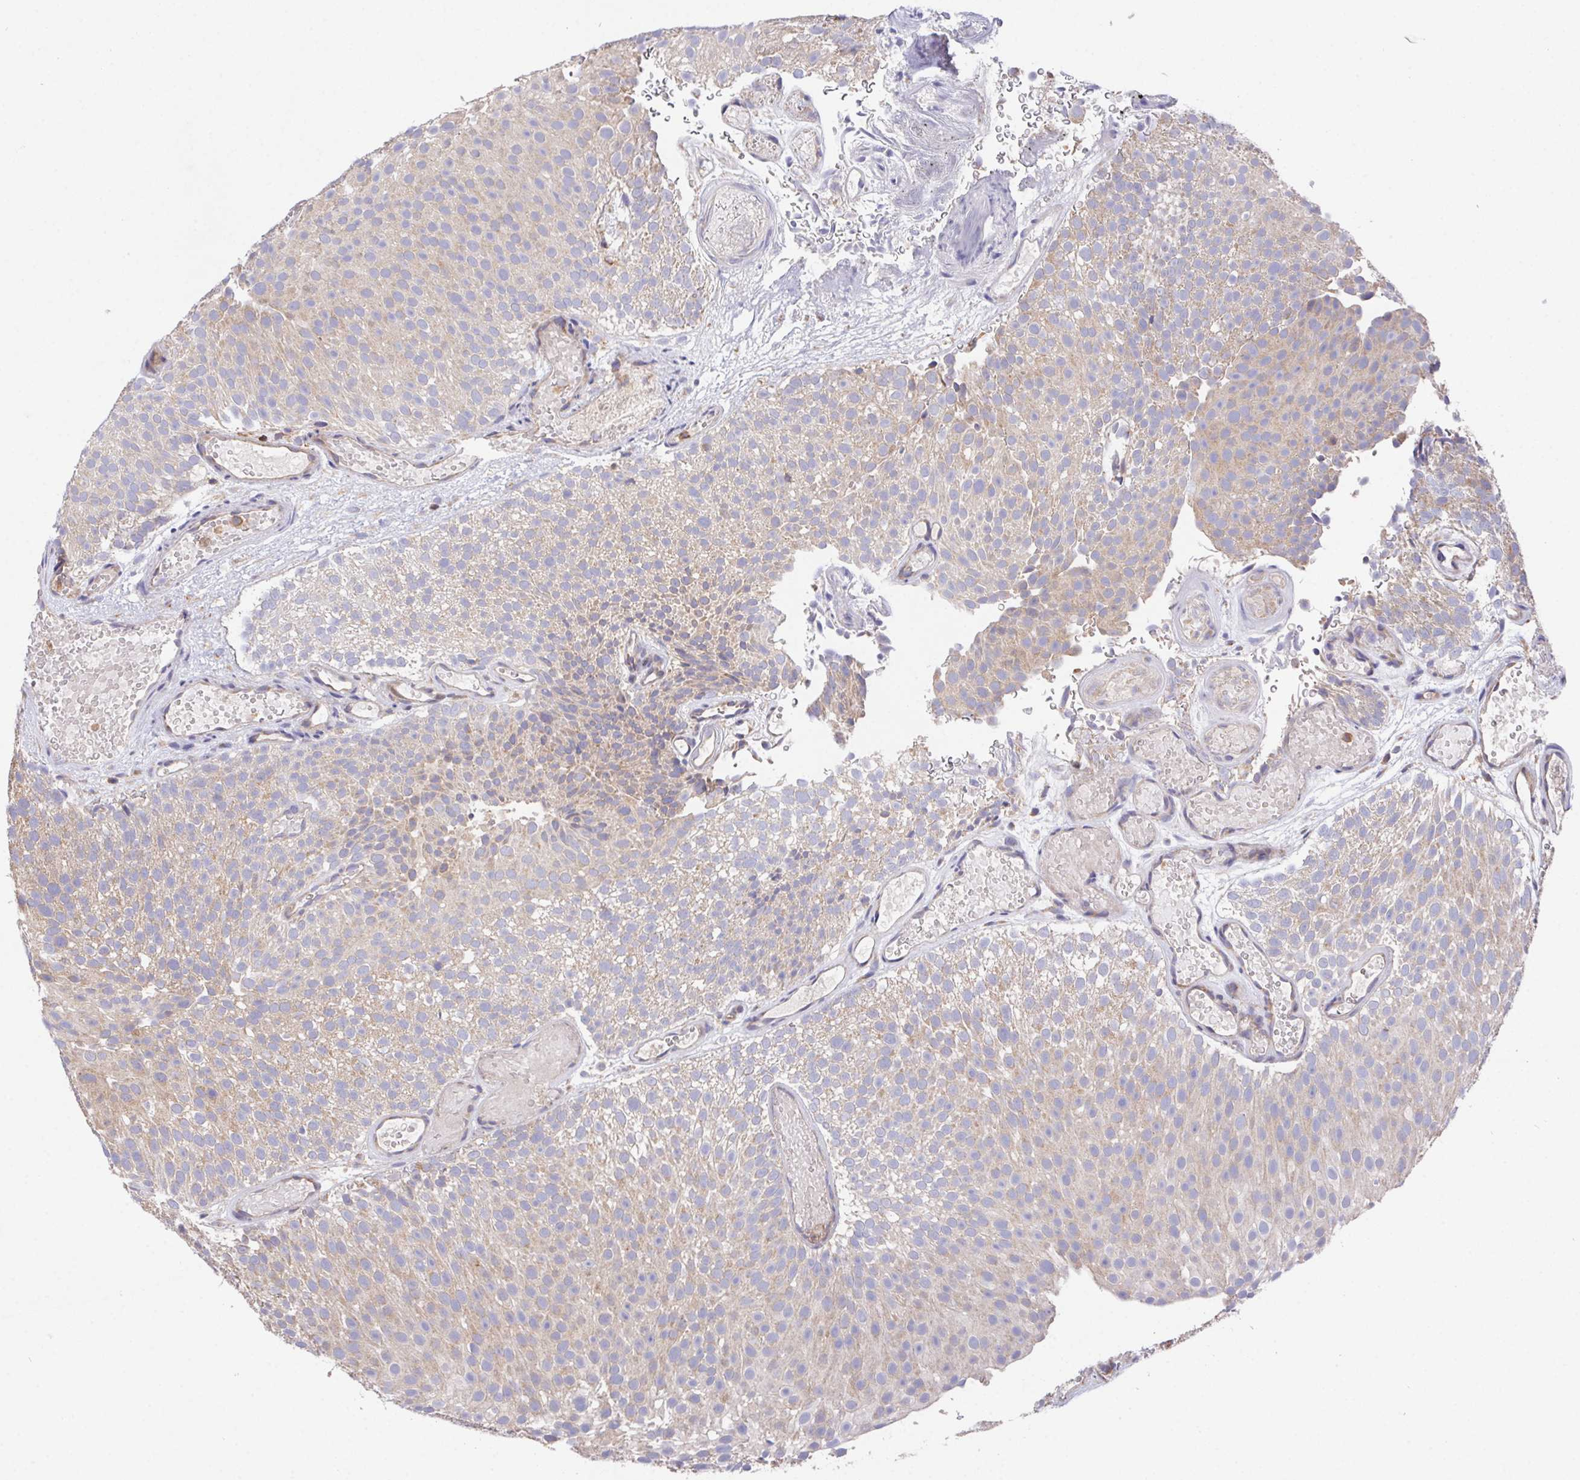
{"staining": {"intensity": "weak", "quantity": ">75%", "location": "cytoplasmic/membranous"}, "tissue": "urothelial cancer", "cell_type": "Tumor cells", "image_type": "cancer", "snomed": [{"axis": "morphology", "description": "Urothelial carcinoma, Low grade"}, {"axis": "topography", "description": "Urinary bladder"}], "caption": "Urothelial cancer was stained to show a protein in brown. There is low levels of weak cytoplasmic/membranous positivity in approximately >75% of tumor cells.", "gene": "FAM241A", "patient": {"sex": "male", "age": 78}}